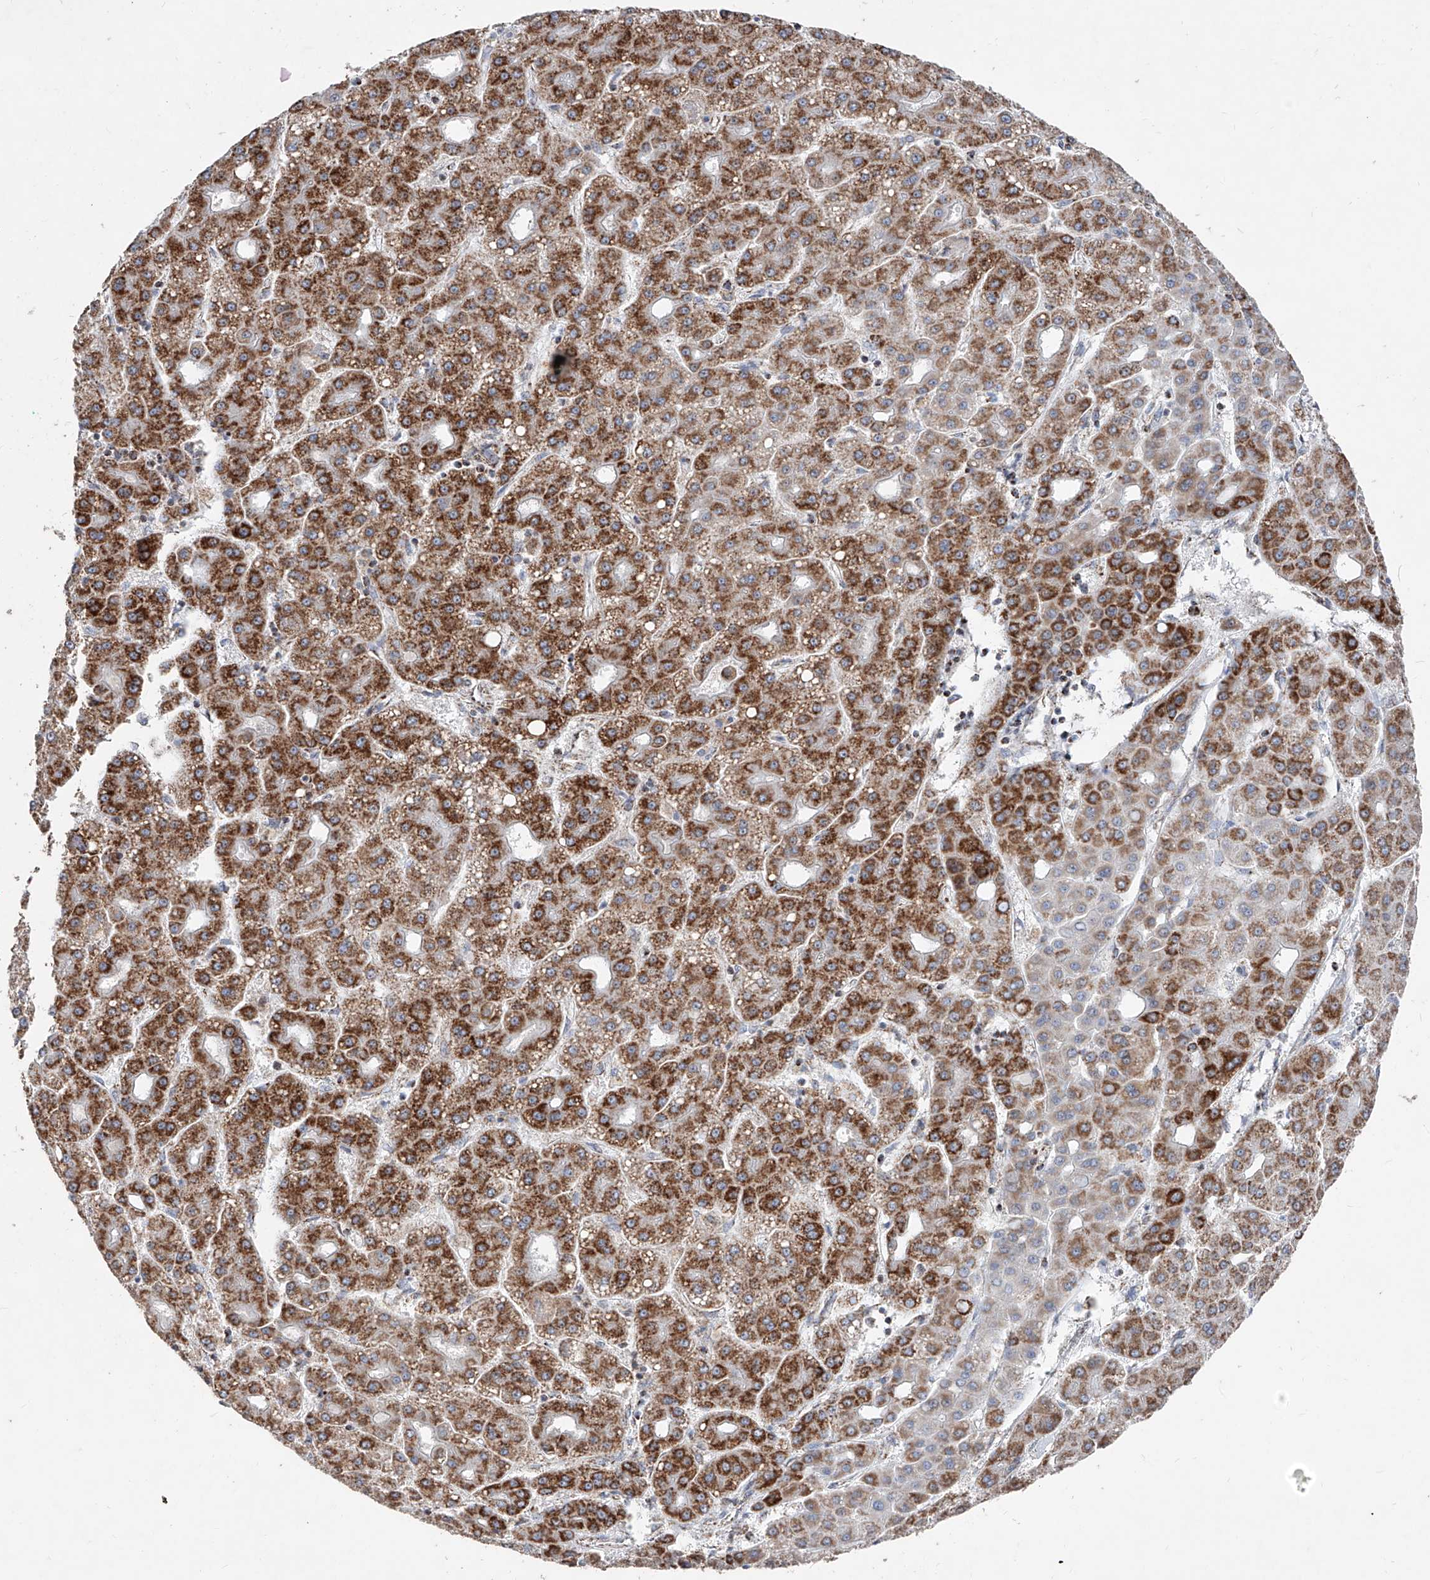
{"staining": {"intensity": "strong", "quantity": ">75%", "location": "cytoplasmic/membranous"}, "tissue": "liver cancer", "cell_type": "Tumor cells", "image_type": "cancer", "snomed": [{"axis": "morphology", "description": "Carcinoma, Hepatocellular, NOS"}, {"axis": "topography", "description": "Liver"}], "caption": "Strong cytoplasmic/membranous positivity is present in about >75% of tumor cells in liver cancer (hepatocellular carcinoma).", "gene": "NDUFB3", "patient": {"sex": "male", "age": 65}}